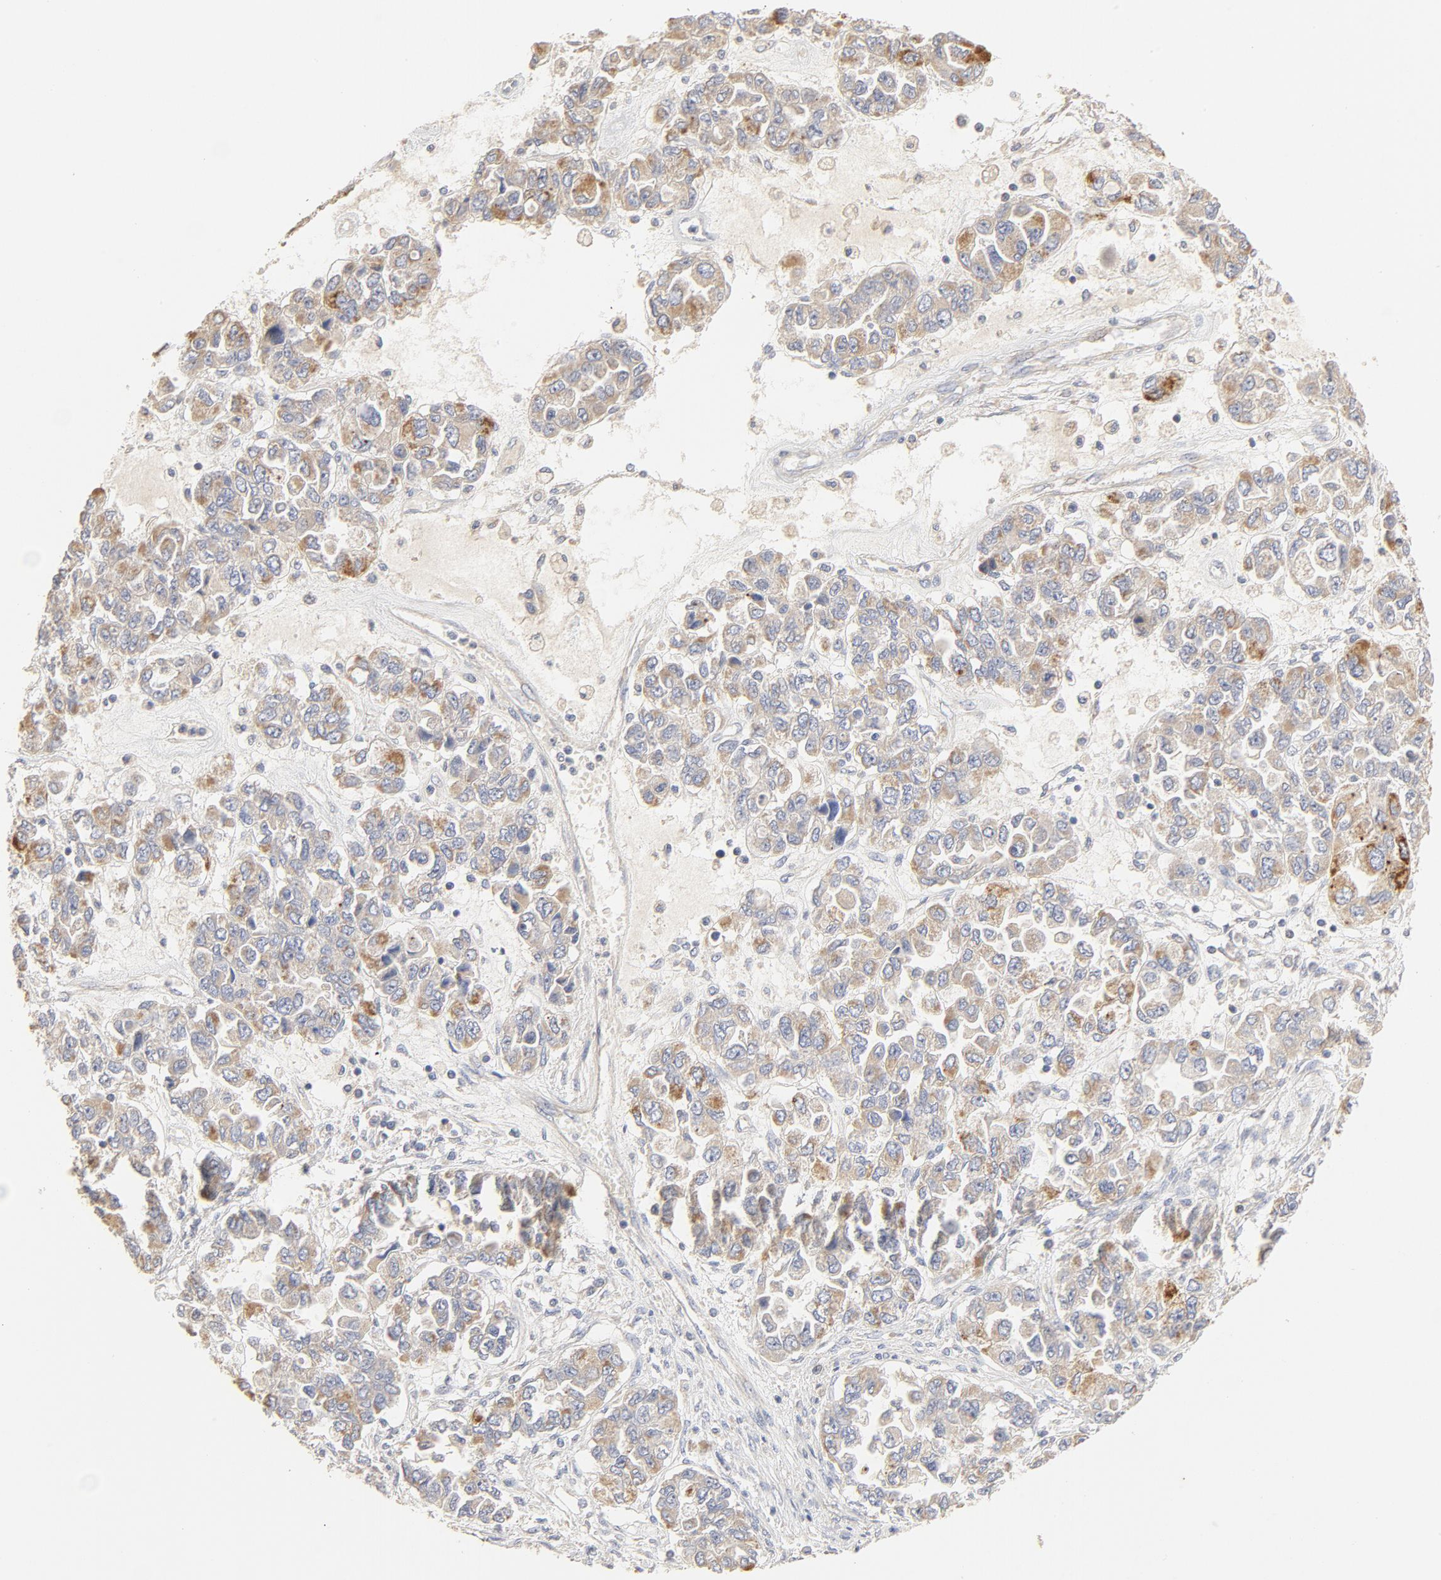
{"staining": {"intensity": "moderate", "quantity": "<25%", "location": "cytoplasmic/membranous"}, "tissue": "ovarian cancer", "cell_type": "Tumor cells", "image_type": "cancer", "snomed": [{"axis": "morphology", "description": "Cystadenocarcinoma, serous, NOS"}, {"axis": "topography", "description": "Ovary"}], "caption": "DAB immunohistochemical staining of human serous cystadenocarcinoma (ovarian) shows moderate cytoplasmic/membranous protein expression in approximately <25% of tumor cells.", "gene": "FCGBP", "patient": {"sex": "female", "age": 84}}